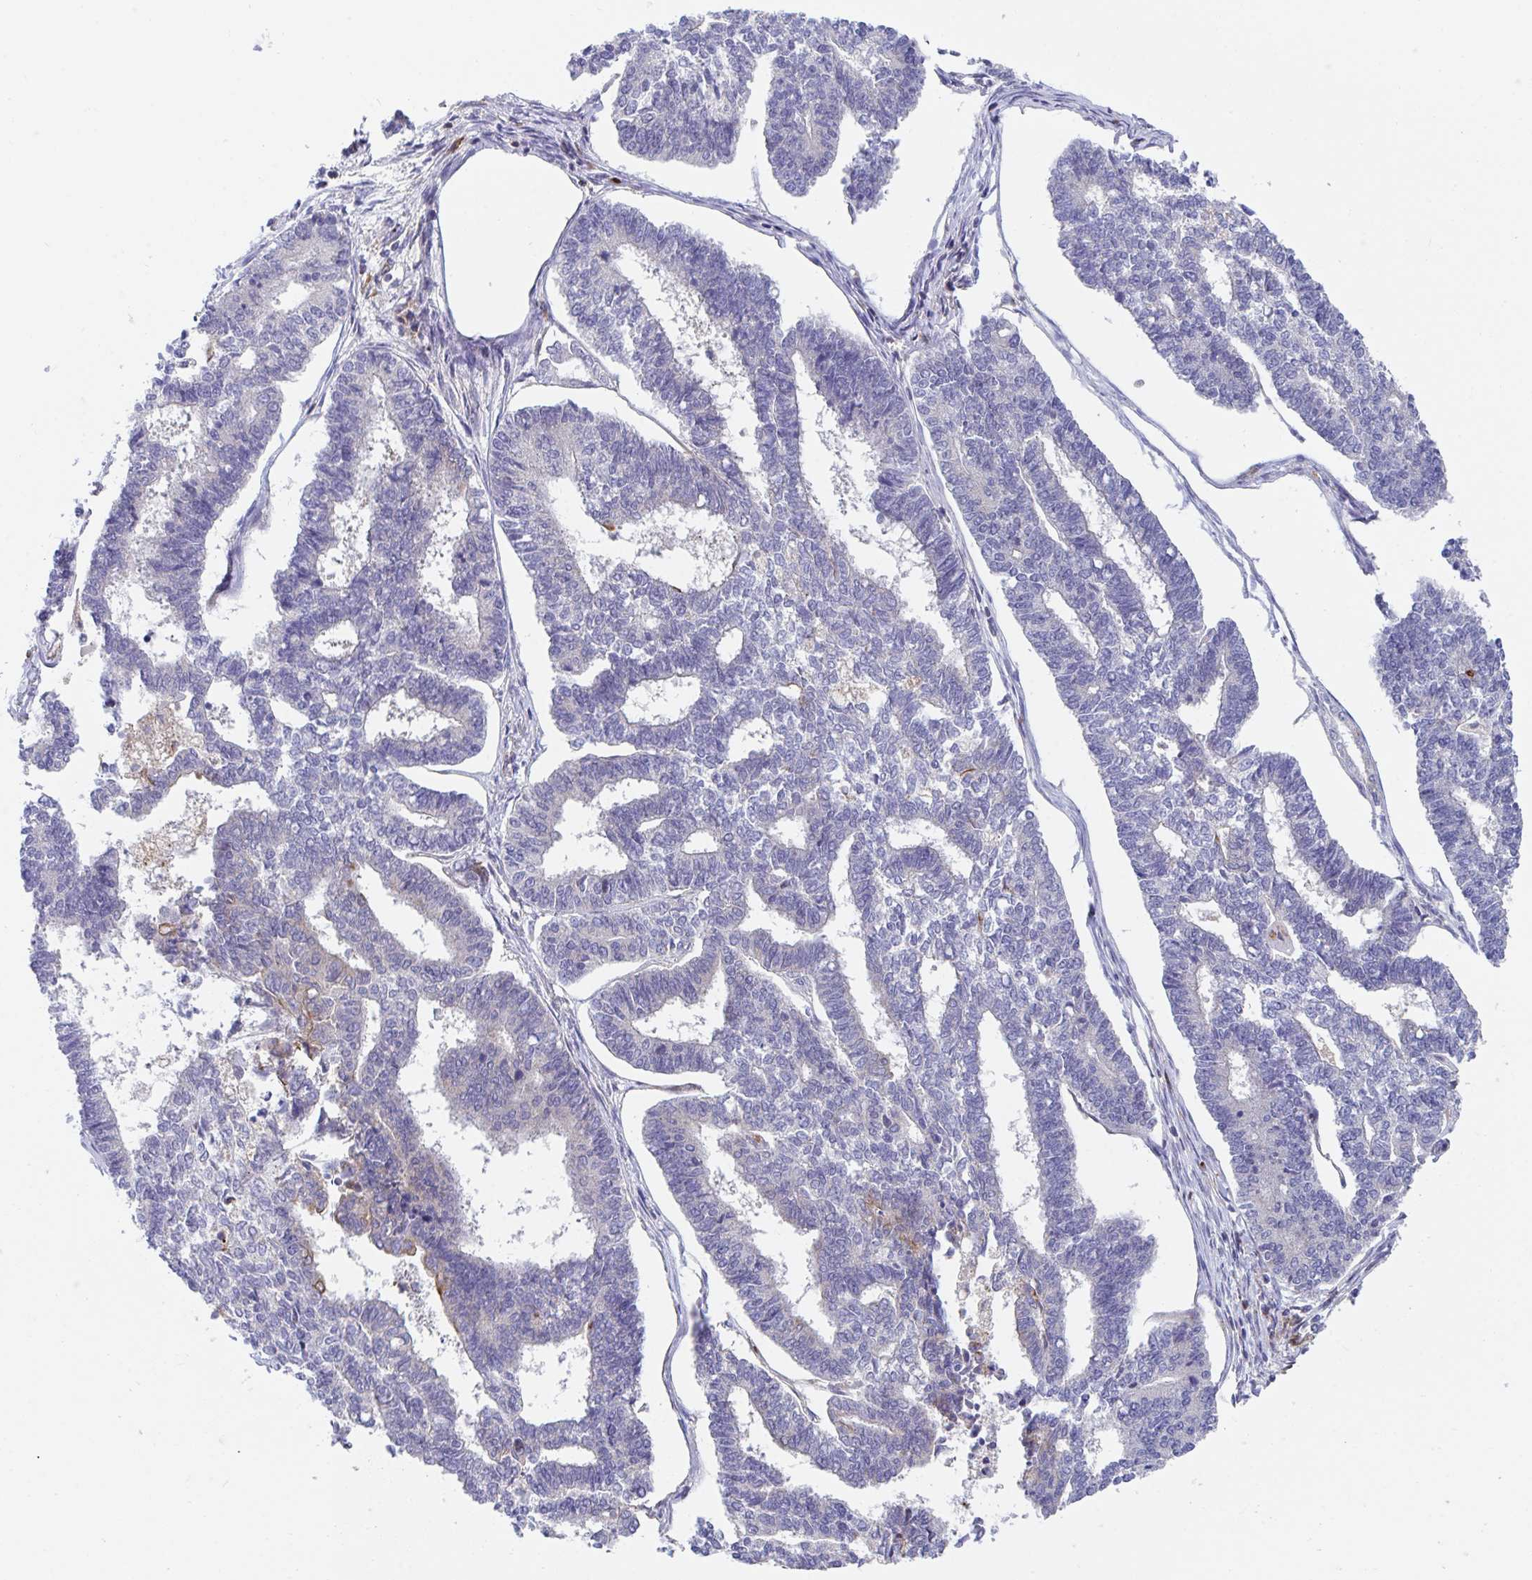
{"staining": {"intensity": "negative", "quantity": "none", "location": "none"}, "tissue": "endometrial cancer", "cell_type": "Tumor cells", "image_type": "cancer", "snomed": [{"axis": "morphology", "description": "Adenocarcinoma, NOS"}, {"axis": "topography", "description": "Endometrium"}], "caption": "Tumor cells show no significant protein staining in endometrial cancer.", "gene": "FRMD3", "patient": {"sex": "female", "age": 70}}